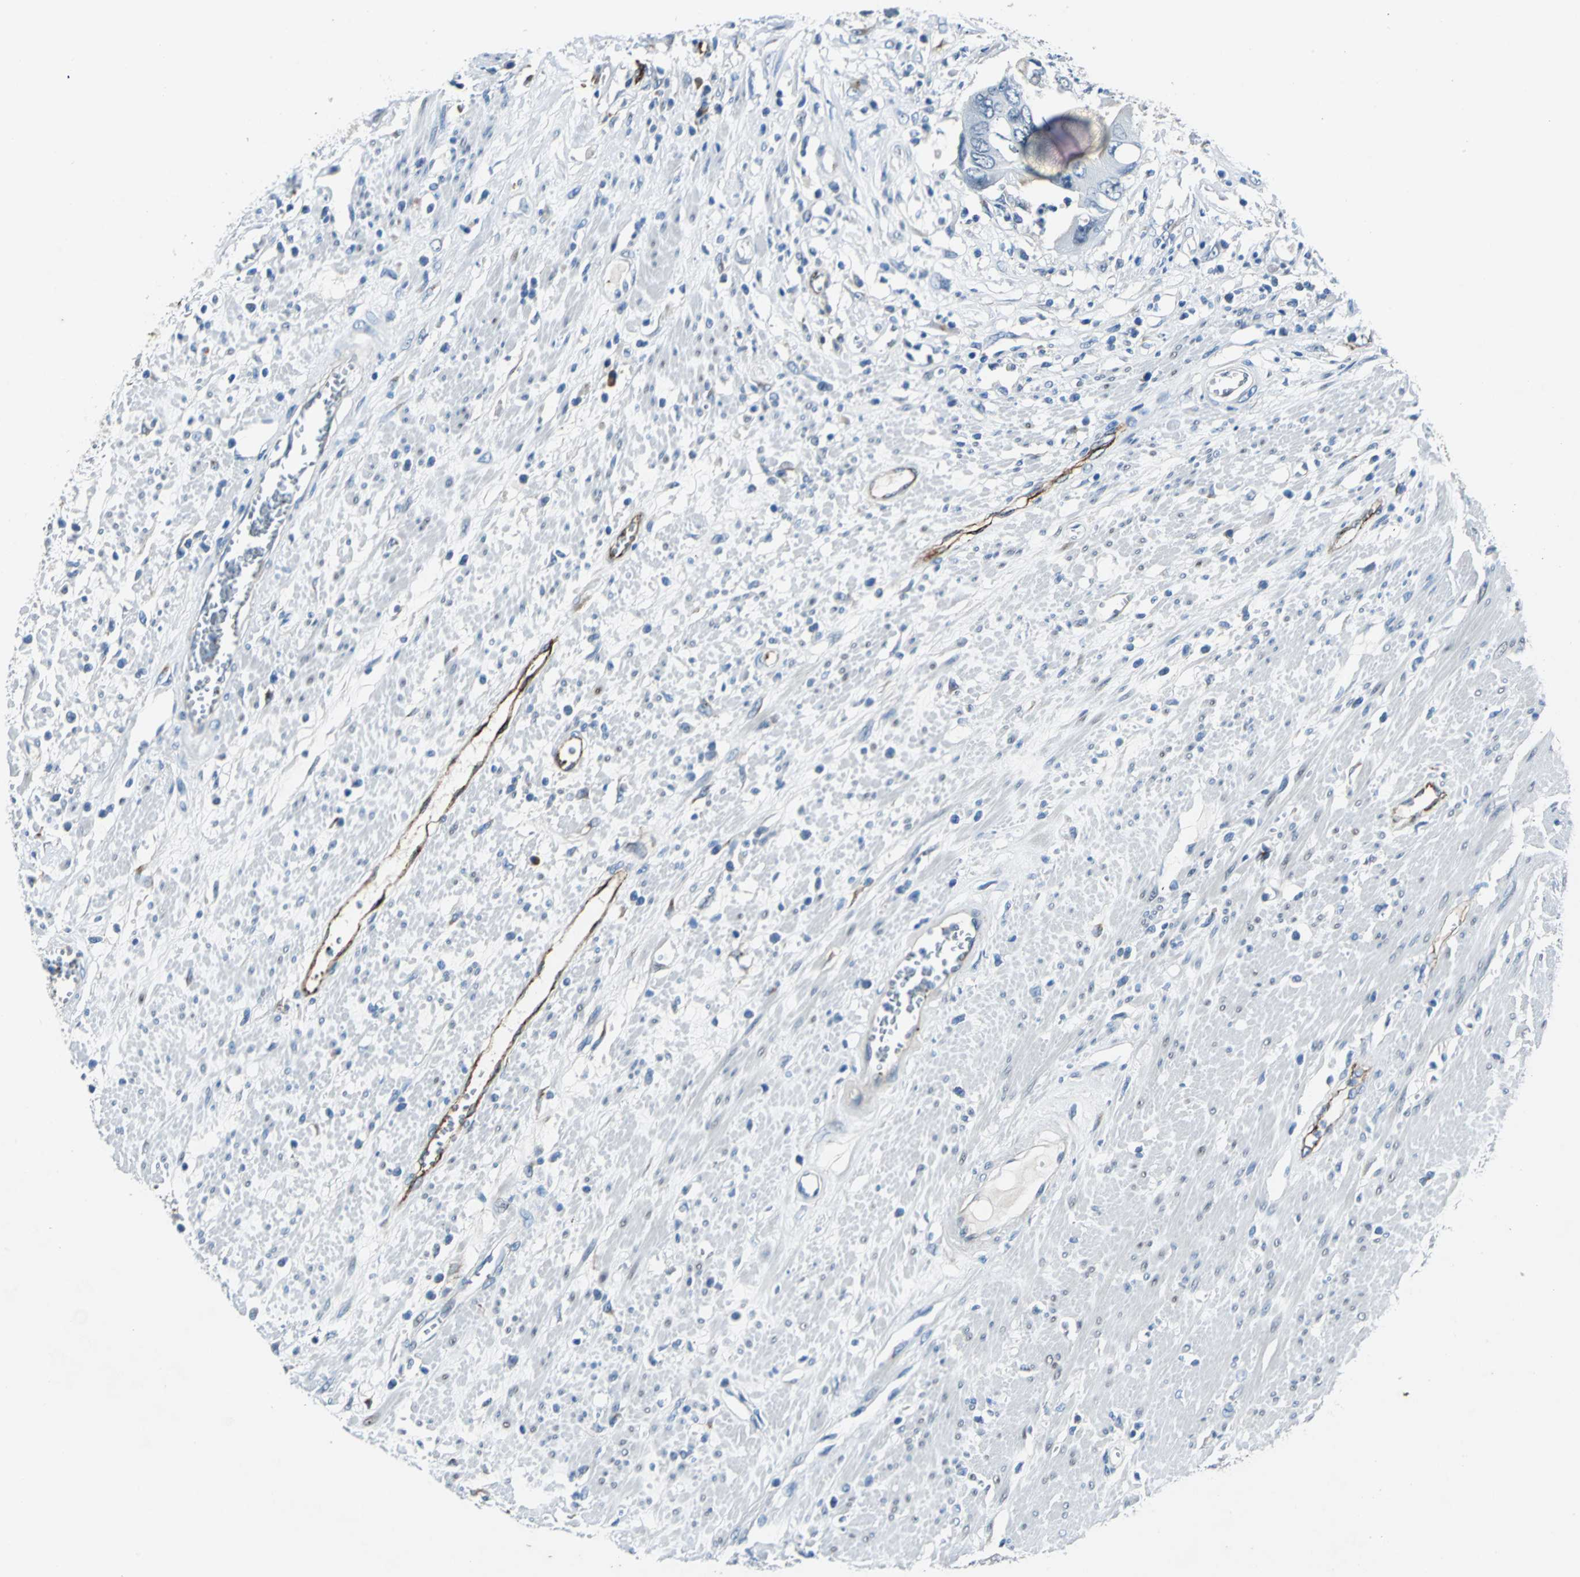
{"staining": {"intensity": "weak", "quantity": "25%-75%", "location": "cytoplasmic/membranous"}, "tissue": "colorectal cancer", "cell_type": "Tumor cells", "image_type": "cancer", "snomed": [{"axis": "morphology", "description": "Adenocarcinoma, NOS"}, {"axis": "topography", "description": "Rectum"}], "caption": "A histopathology image of adenocarcinoma (colorectal) stained for a protein reveals weak cytoplasmic/membranous brown staining in tumor cells.", "gene": "SELP", "patient": {"sex": "male", "age": 70}}